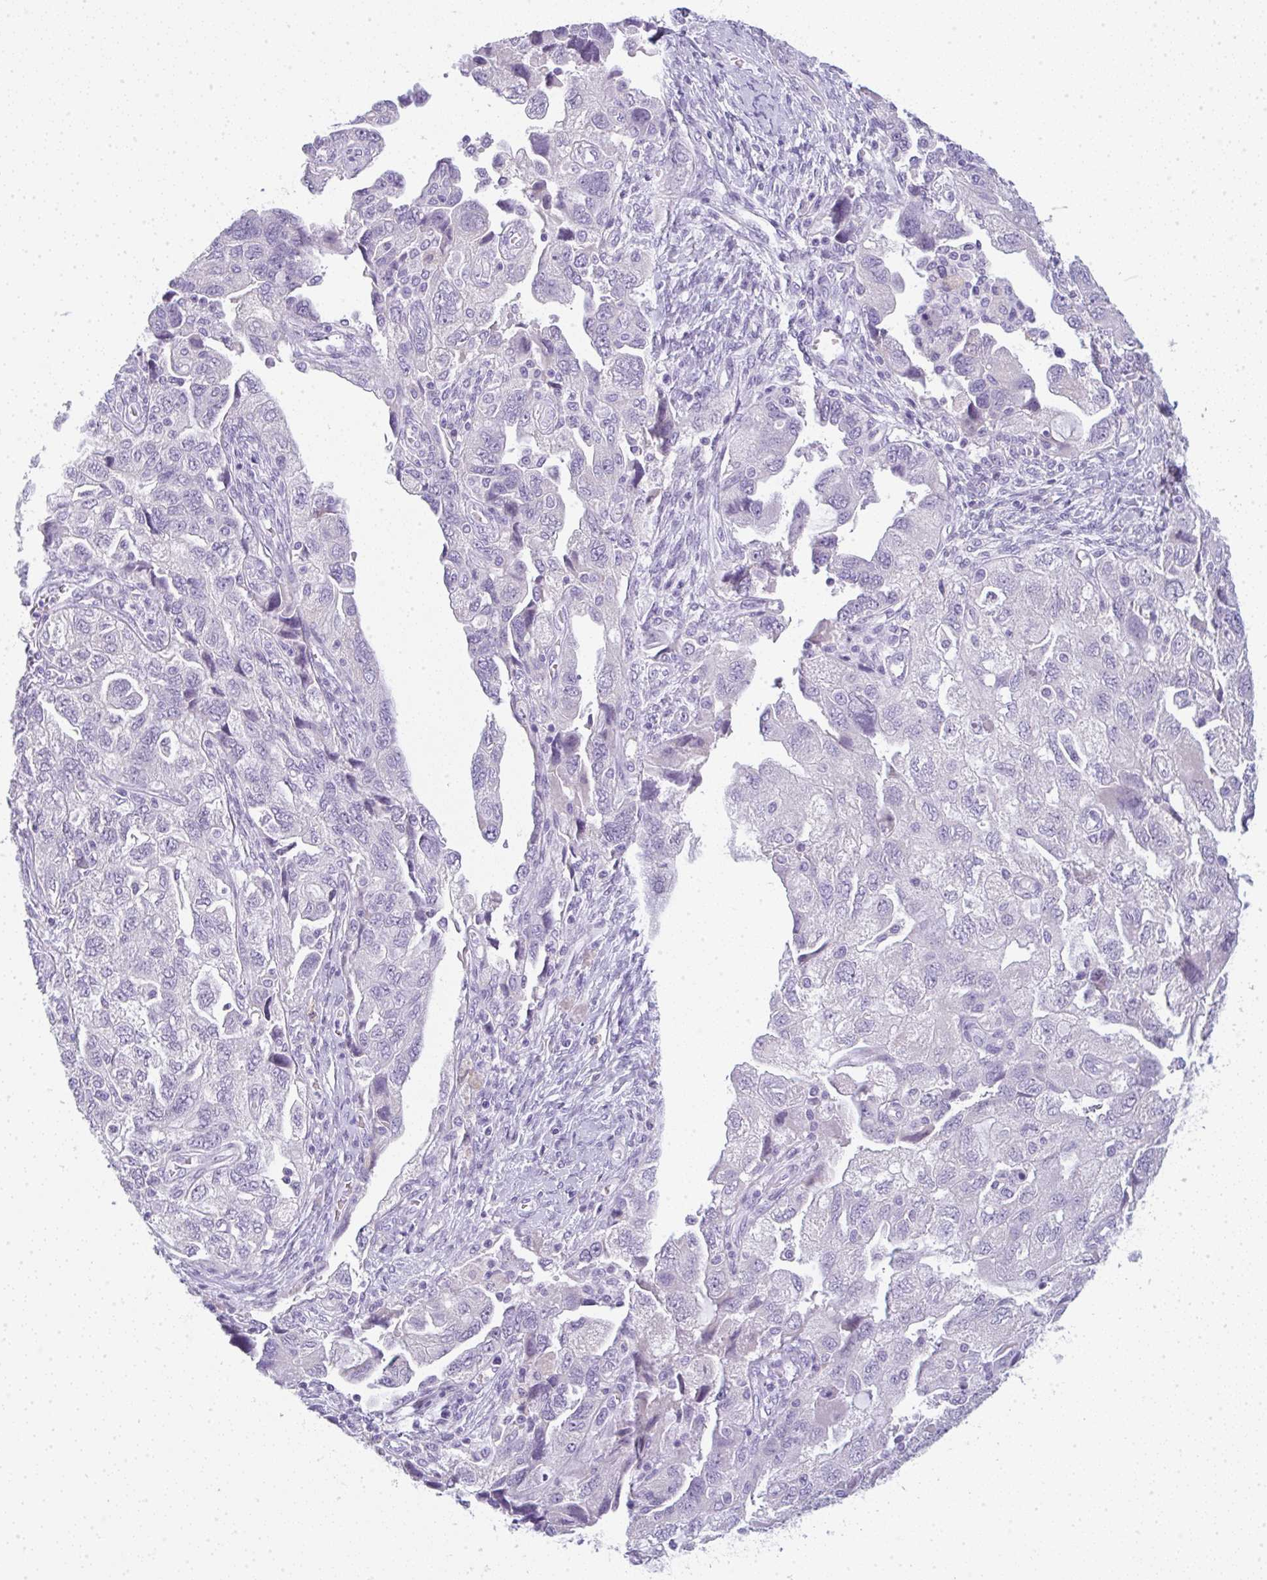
{"staining": {"intensity": "negative", "quantity": "none", "location": "none"}, "tissue": "ovarian cancer", "cell_type": "Tumor cells", "image_type": "cancer", "snomed": [{"axis": "morphology", "description": "Carcinoma, NOS"}, {"axis": "morphology", "description": "Cystadenocarcinoma, serous, NOS"}, {"axis": "topography", "description": "Ovary"}], "caption": "Tumor cells show no significant protein staining in ovarian carcinoma.", "gene": "LPAR4", "patient": {"sex": "female", "age": 69}}